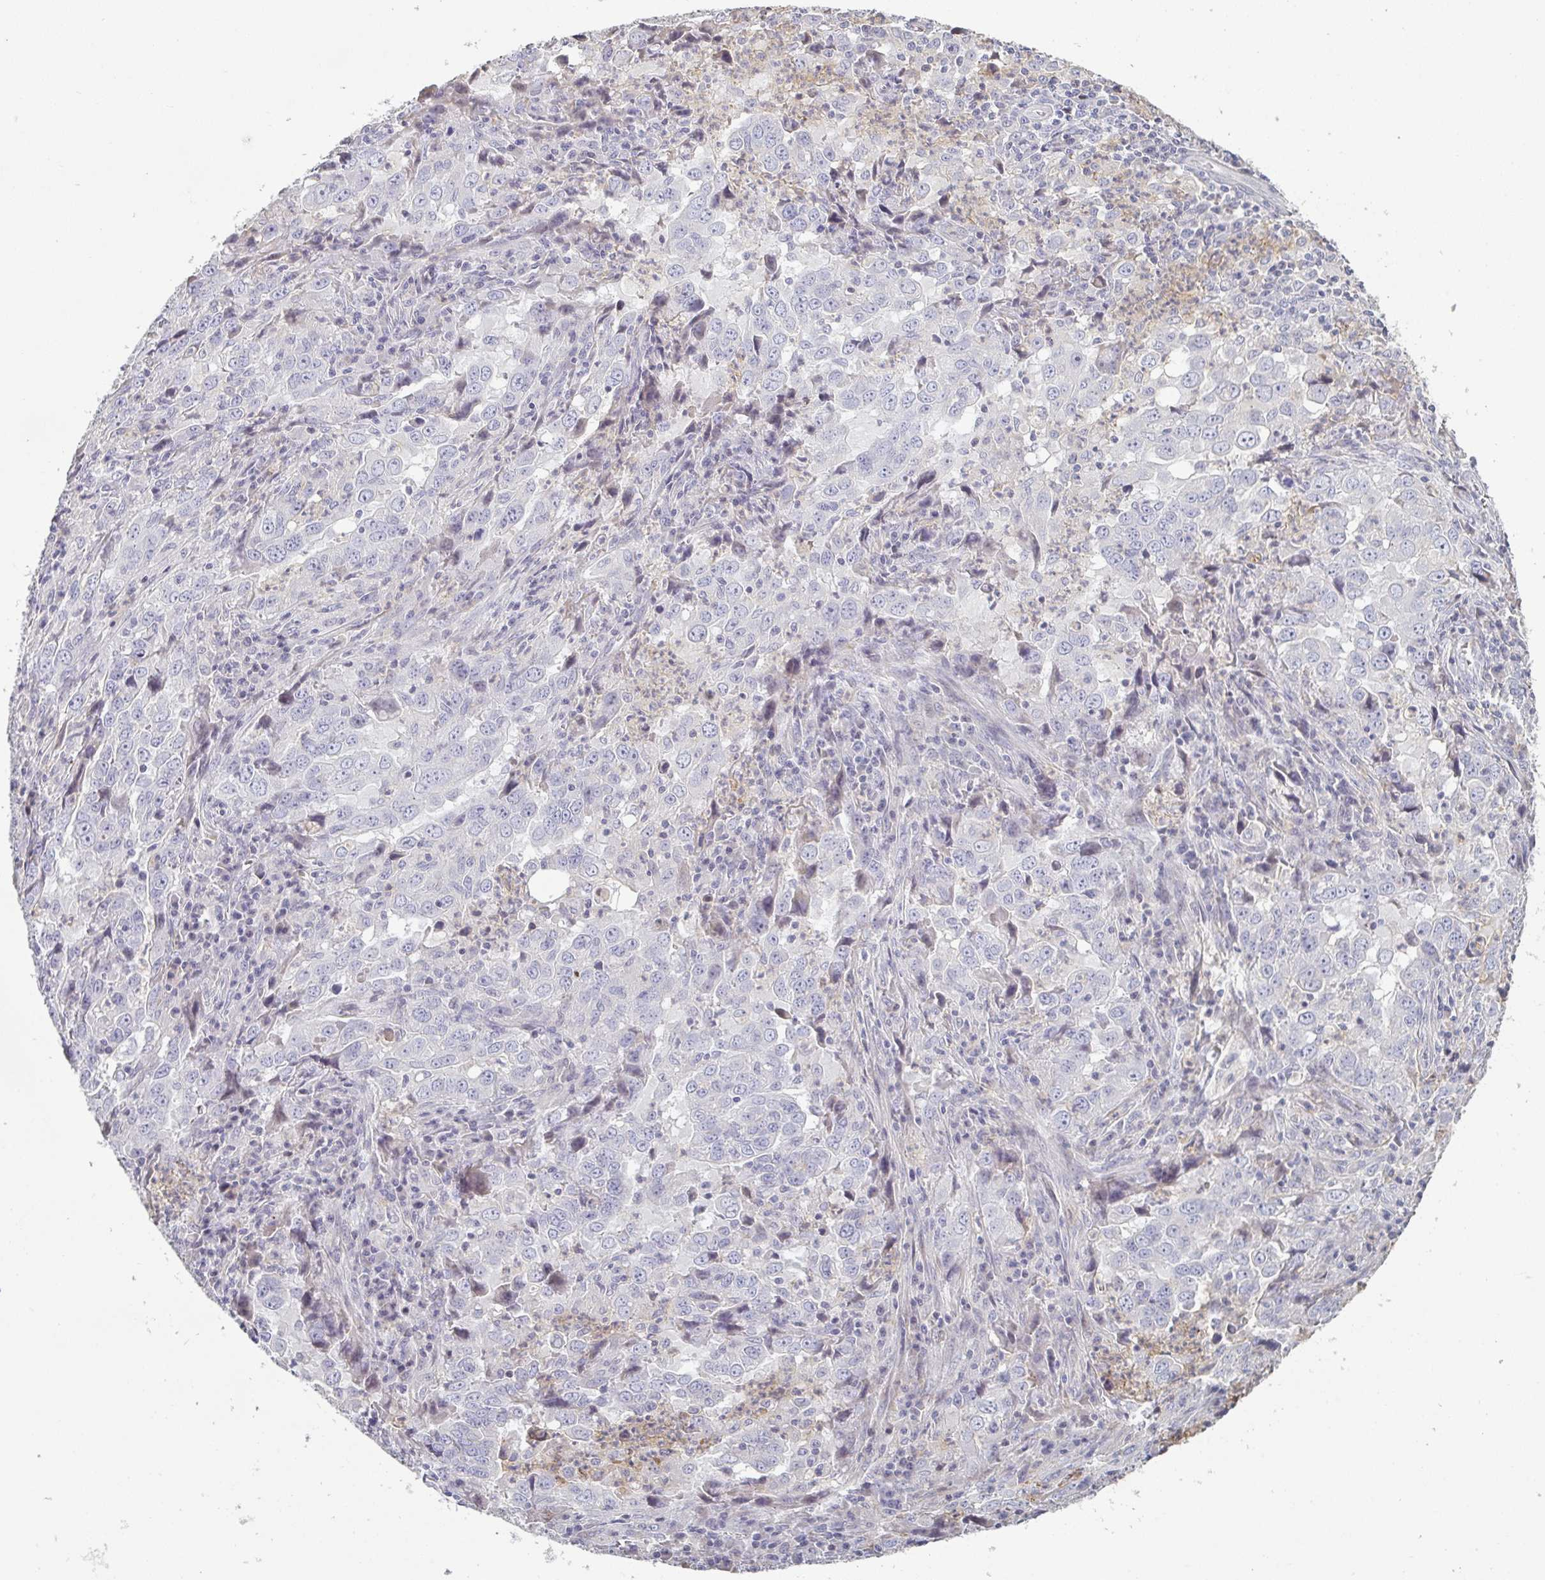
{"staining": {"intensity": "negative", "quantity": "none", "location": "none"}, "tissue": "lung cancer", "cell_type": "Tumor cells", "image_type": "cancer", "snomed": [{"axis": "morphology", "description": "Adenocarcinoma, NOS"}, {"axis": "topography", "description": "Lung"}], "caption": "Immunohistochemistry (IHC) photomicrograph of neoplastic tissue: human lung adenocarcinoma stained with DAB (3,3'-diaminobenzidine) displays no significant protein staining in tumor cells. The staining was performed using DAB to visualize the protein expression in brown, while the nuclei were stained in blue with hematoxylin (Magnification: 20x).", "gene": "A1CF", "patient": {"sex": "male", "age": 67}}